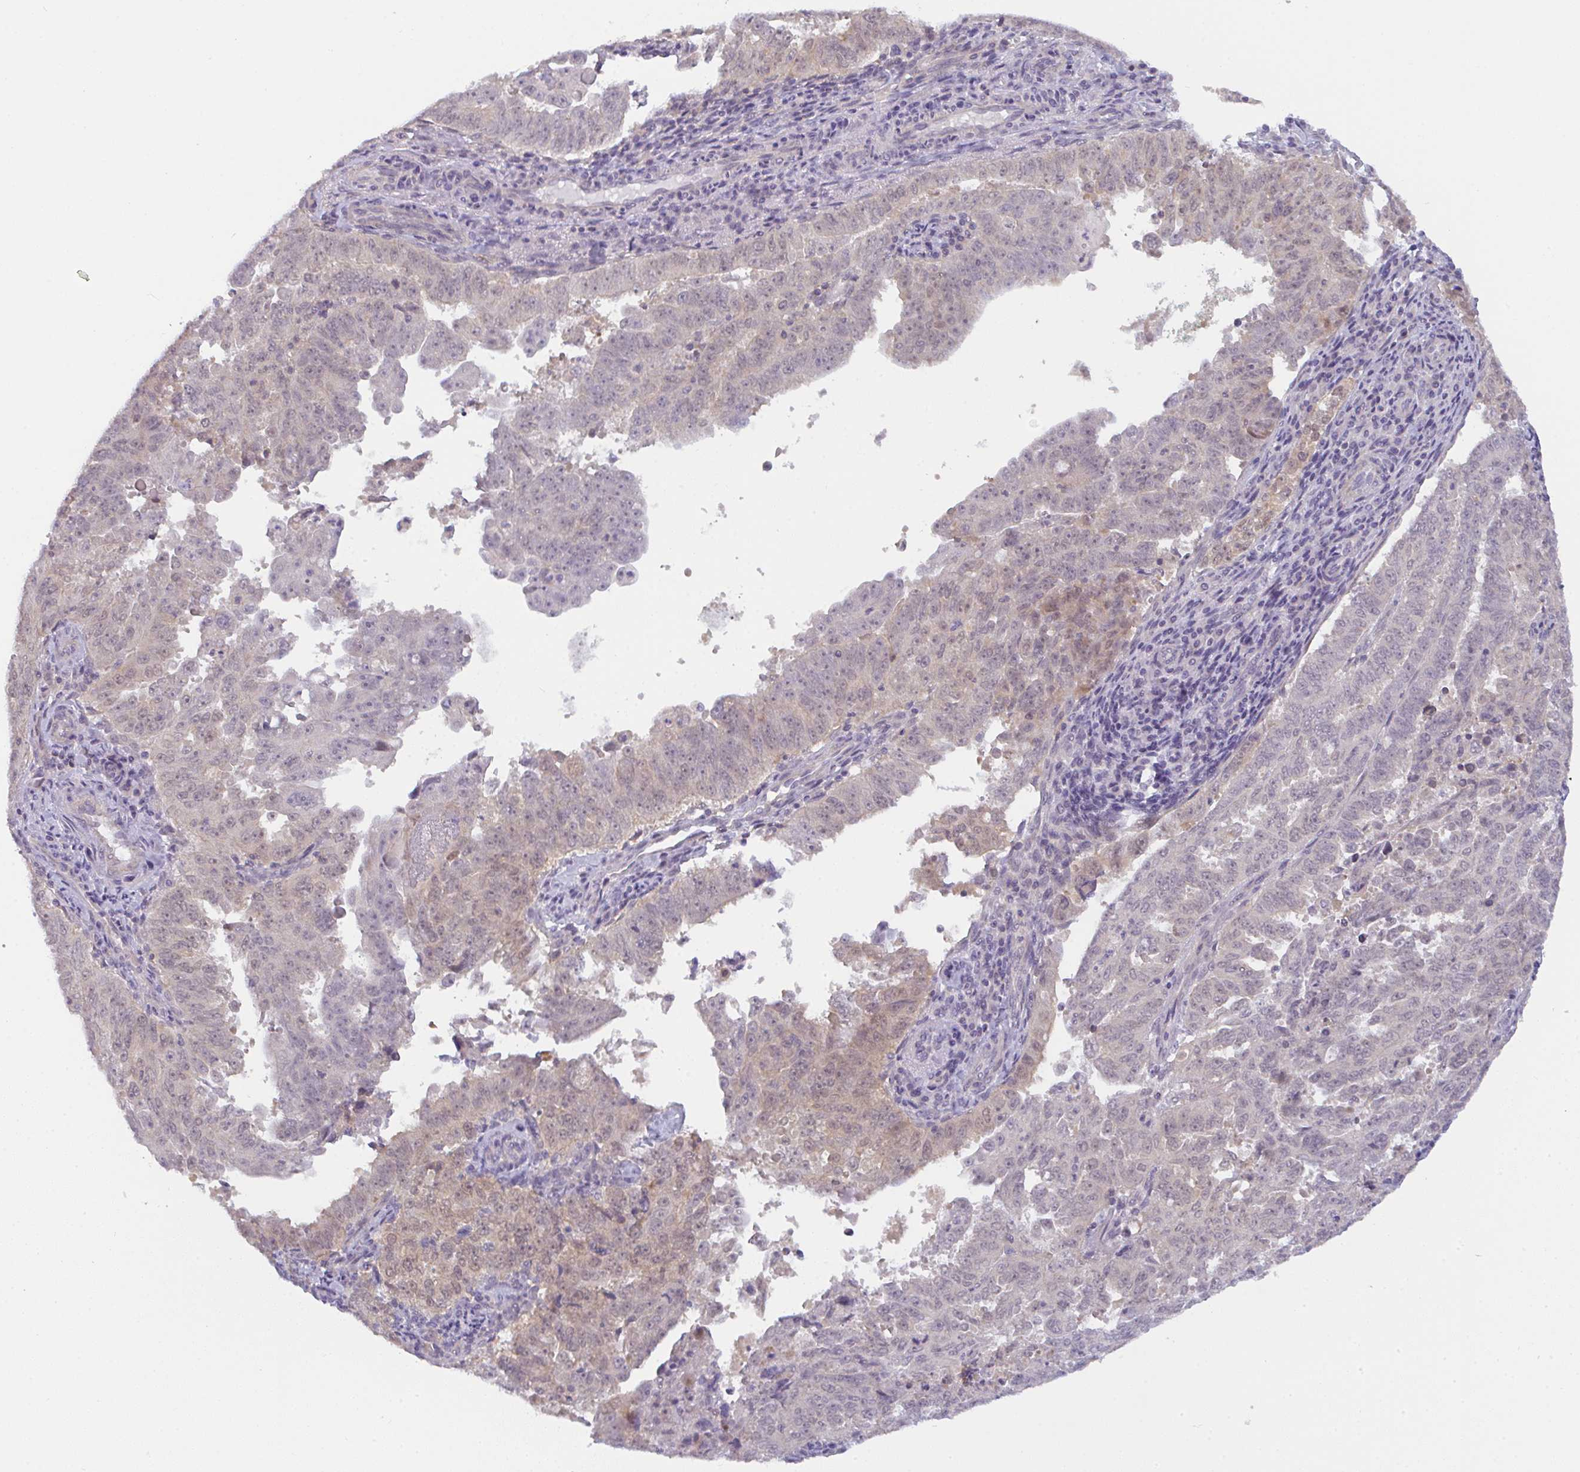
{"staining": {"intensity": "weak", "quantity": "<25%", "location": "cytoplasmic/membranous"}, "tissue": "endometrial cancer", "cell_type": "Tumor cells", "image_type": "cancer", "snomed": [{"axis": "morphology", "description": "Adenocarcinoma, NOS"}, {"axis": "topography", "description": "Endometrium"}], "caption": "Immunohistochemistry of human endometrial adenocarcinoma exhibits no staining in tumor cells.", "gene": "CSE1L", "patient": {"sex": "female", "age": 65}}